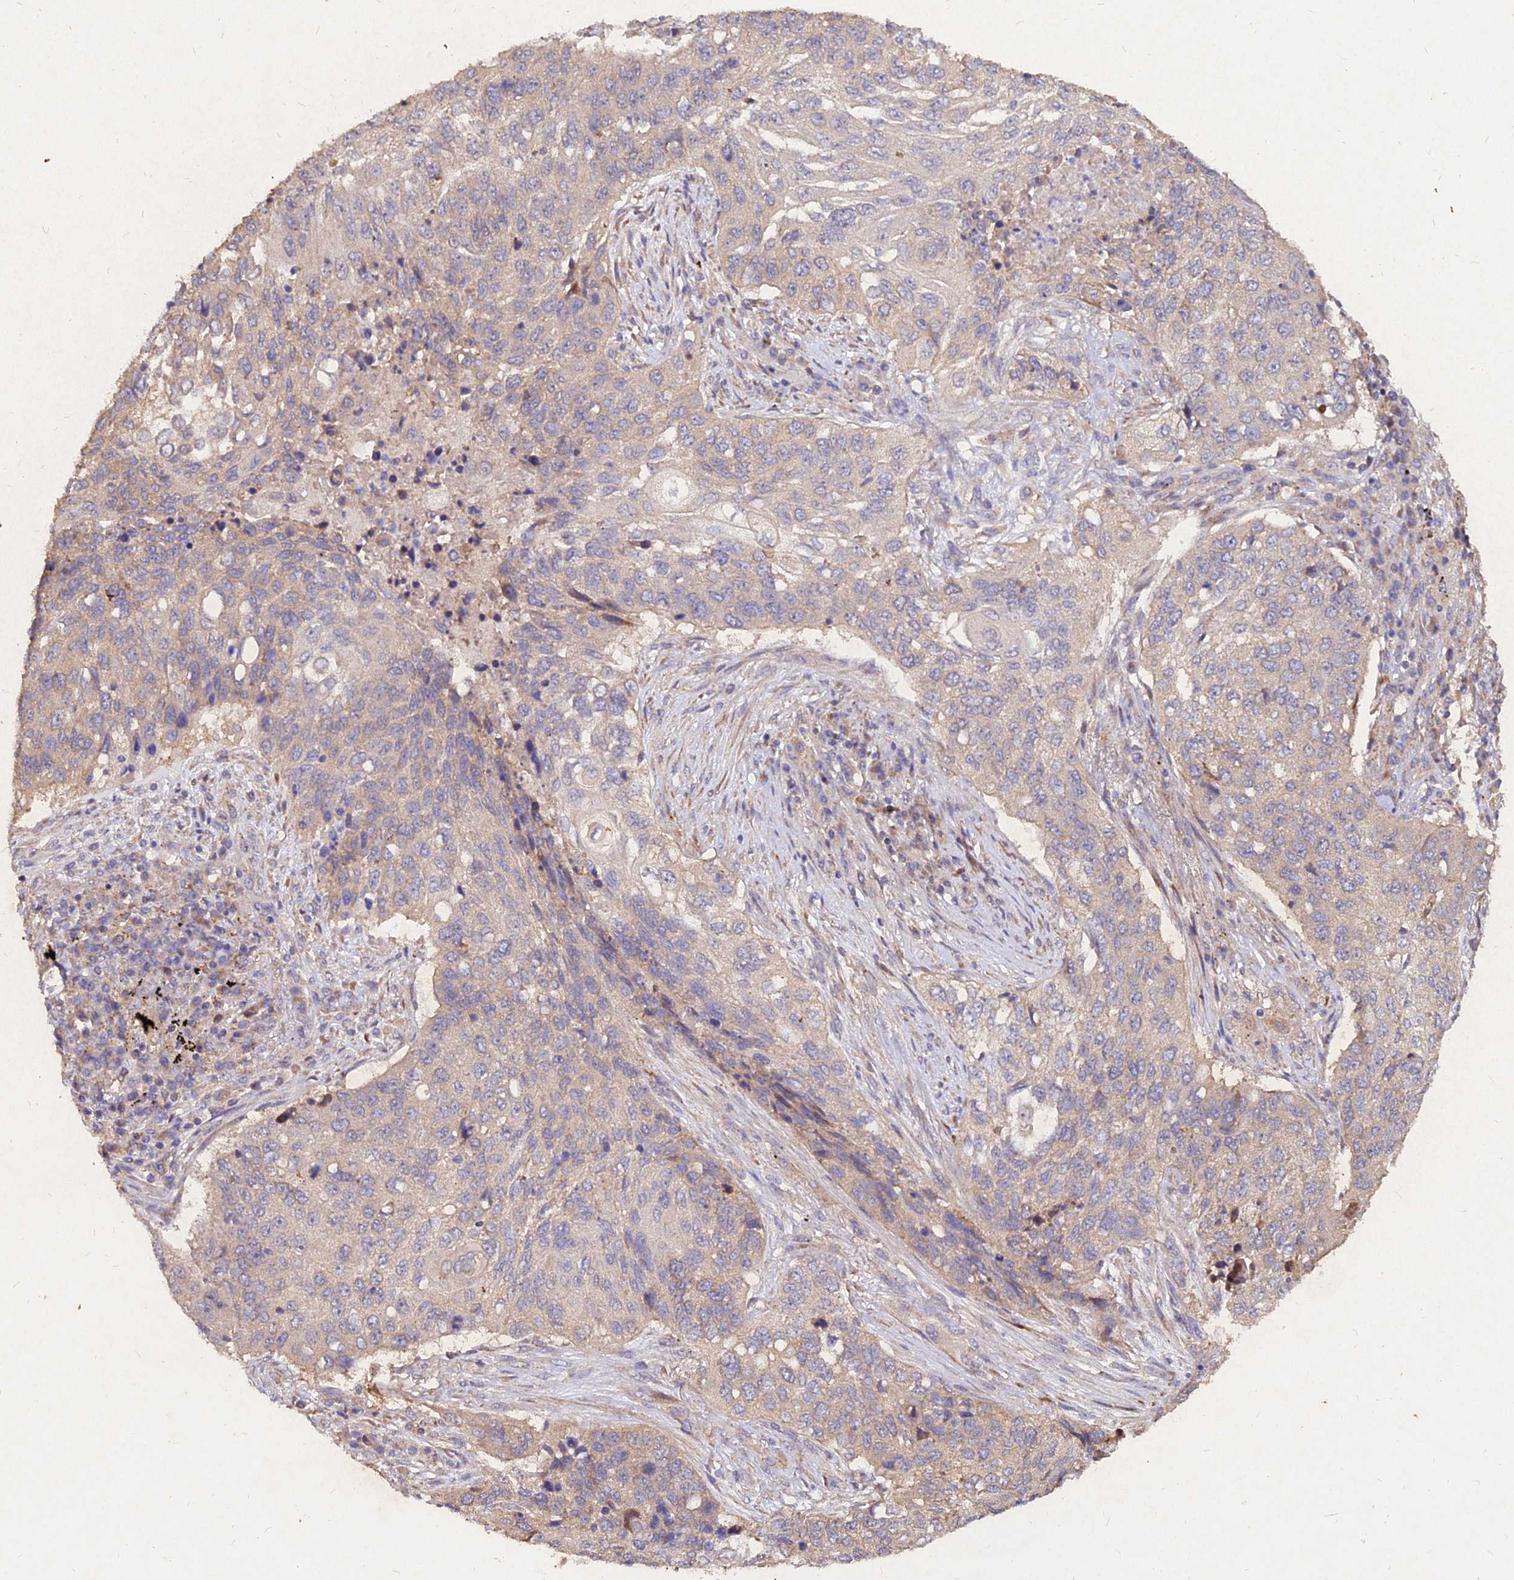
{"staining": {"intensity": "weak", "quantity": "<25%", "location": "cytoplasmic/membranous"}, "tissue": "lung cancer", "cell_type": "Tumor cells", "image_type": "cancer", "snomed": [{"axis": "morphology", "description": "Squamous cell carcinoma, NOS"}, {"axis": "topography", "description": "Lung"}], "caption": "A high-resolution image shows immunohistochemistry (IHC) staining of squamous cell carcinoma (lung), which demonstrates no significant positivity in tumor cells.", "gene": "SKA1", "patient": {"sex": "female", "age": 63}}